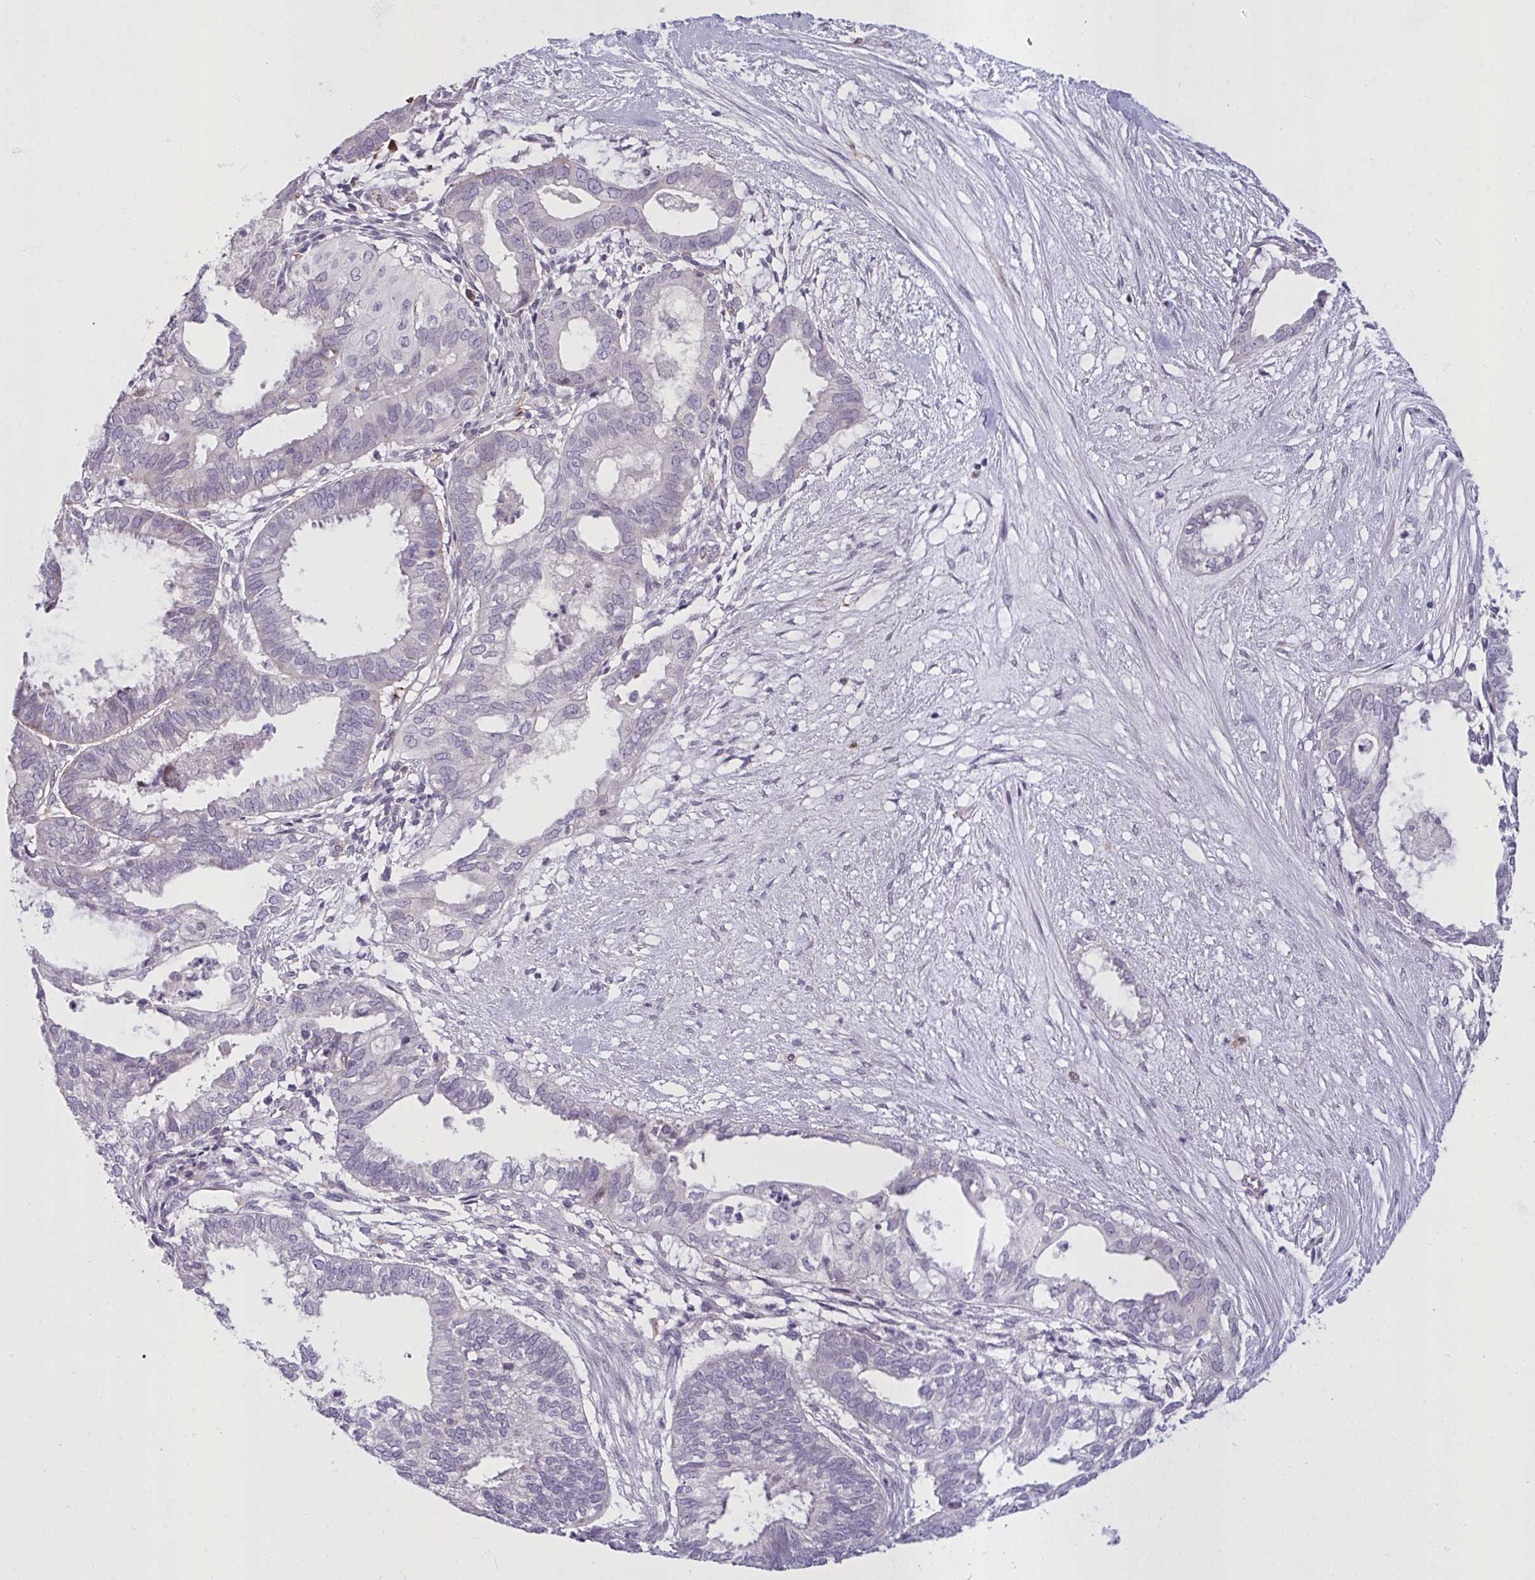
{"staining": {"intensity": "negative", "quantity": "none", "location": "none"}, "tissue": "ovarian cancer", "cell_type": "Tumor cells", "image_type": "cancer", "snomed": [{"axis": "morphology", "description": "Carcinoma, endometroid"}, {"axis": "topography", "description": "Ovary"}], "caption": "High magnification brightfield microscopy of endometroid carcinoma (ovarian) stained with DAB (3,3'-diaminobenzidine) (brown) and counterstained with hematoxylin (blue): tumor cells show no significant expression.", "gene": "SEMA6B", "patient": {"sex": "female", "age": 64}}